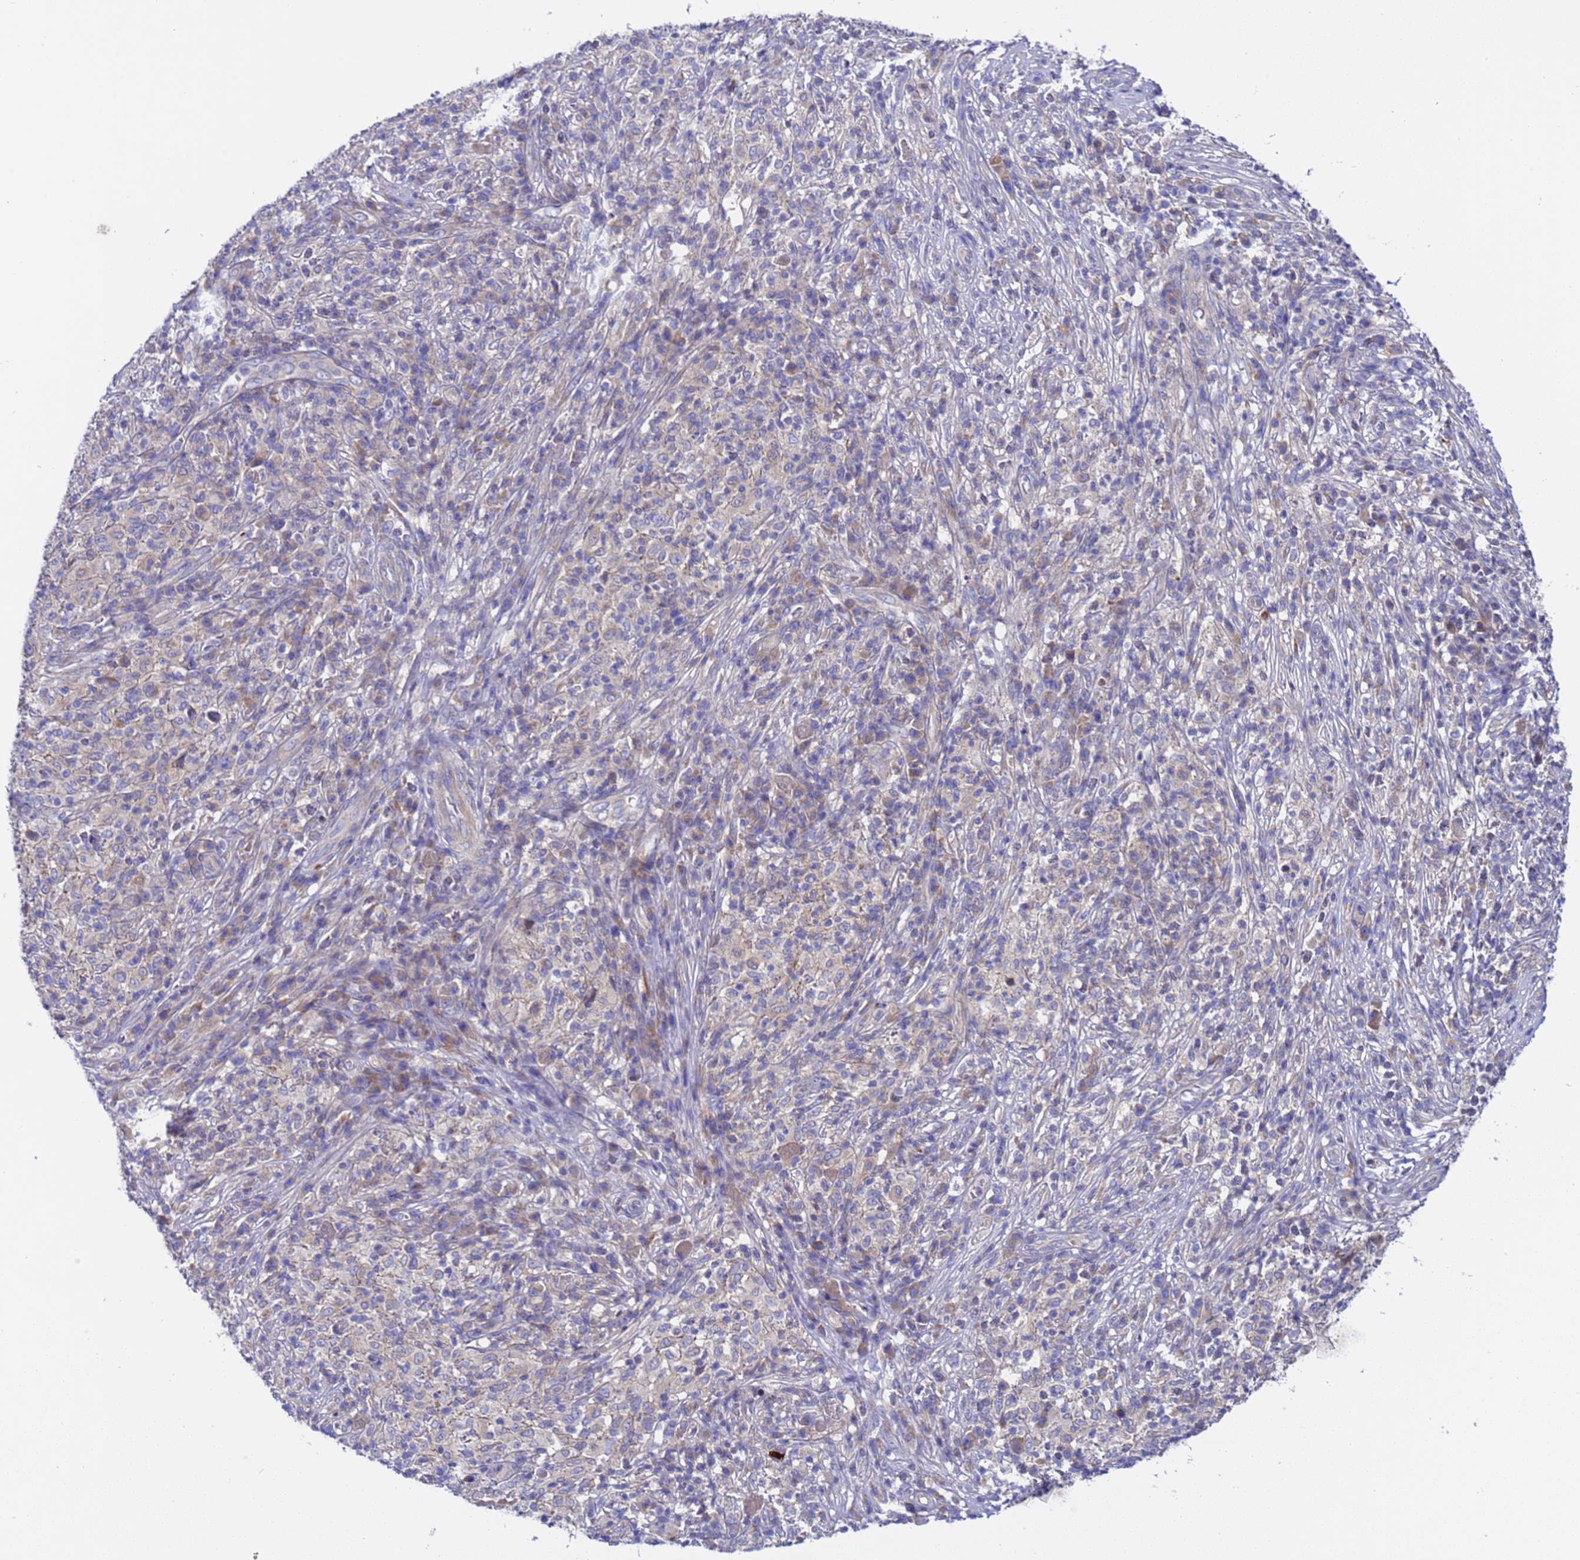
{"staining": {"intensity": "negative", "quantity": "none", "location": "none"}, "tissue": "melanoma", "cell_type": "Tumor cells", "image_type": "cancer", "snomed": [{"axis": "morphology", "description": "Malignant melanoma, NOS"}, {"axis": "topography", "description": "Skin"}], "caption": "Histopathology image shows no protein staining in tumor cells of melanoma tissue.", "gene": "RC3H2", "patient": {"sex": "male", "age": 66}}